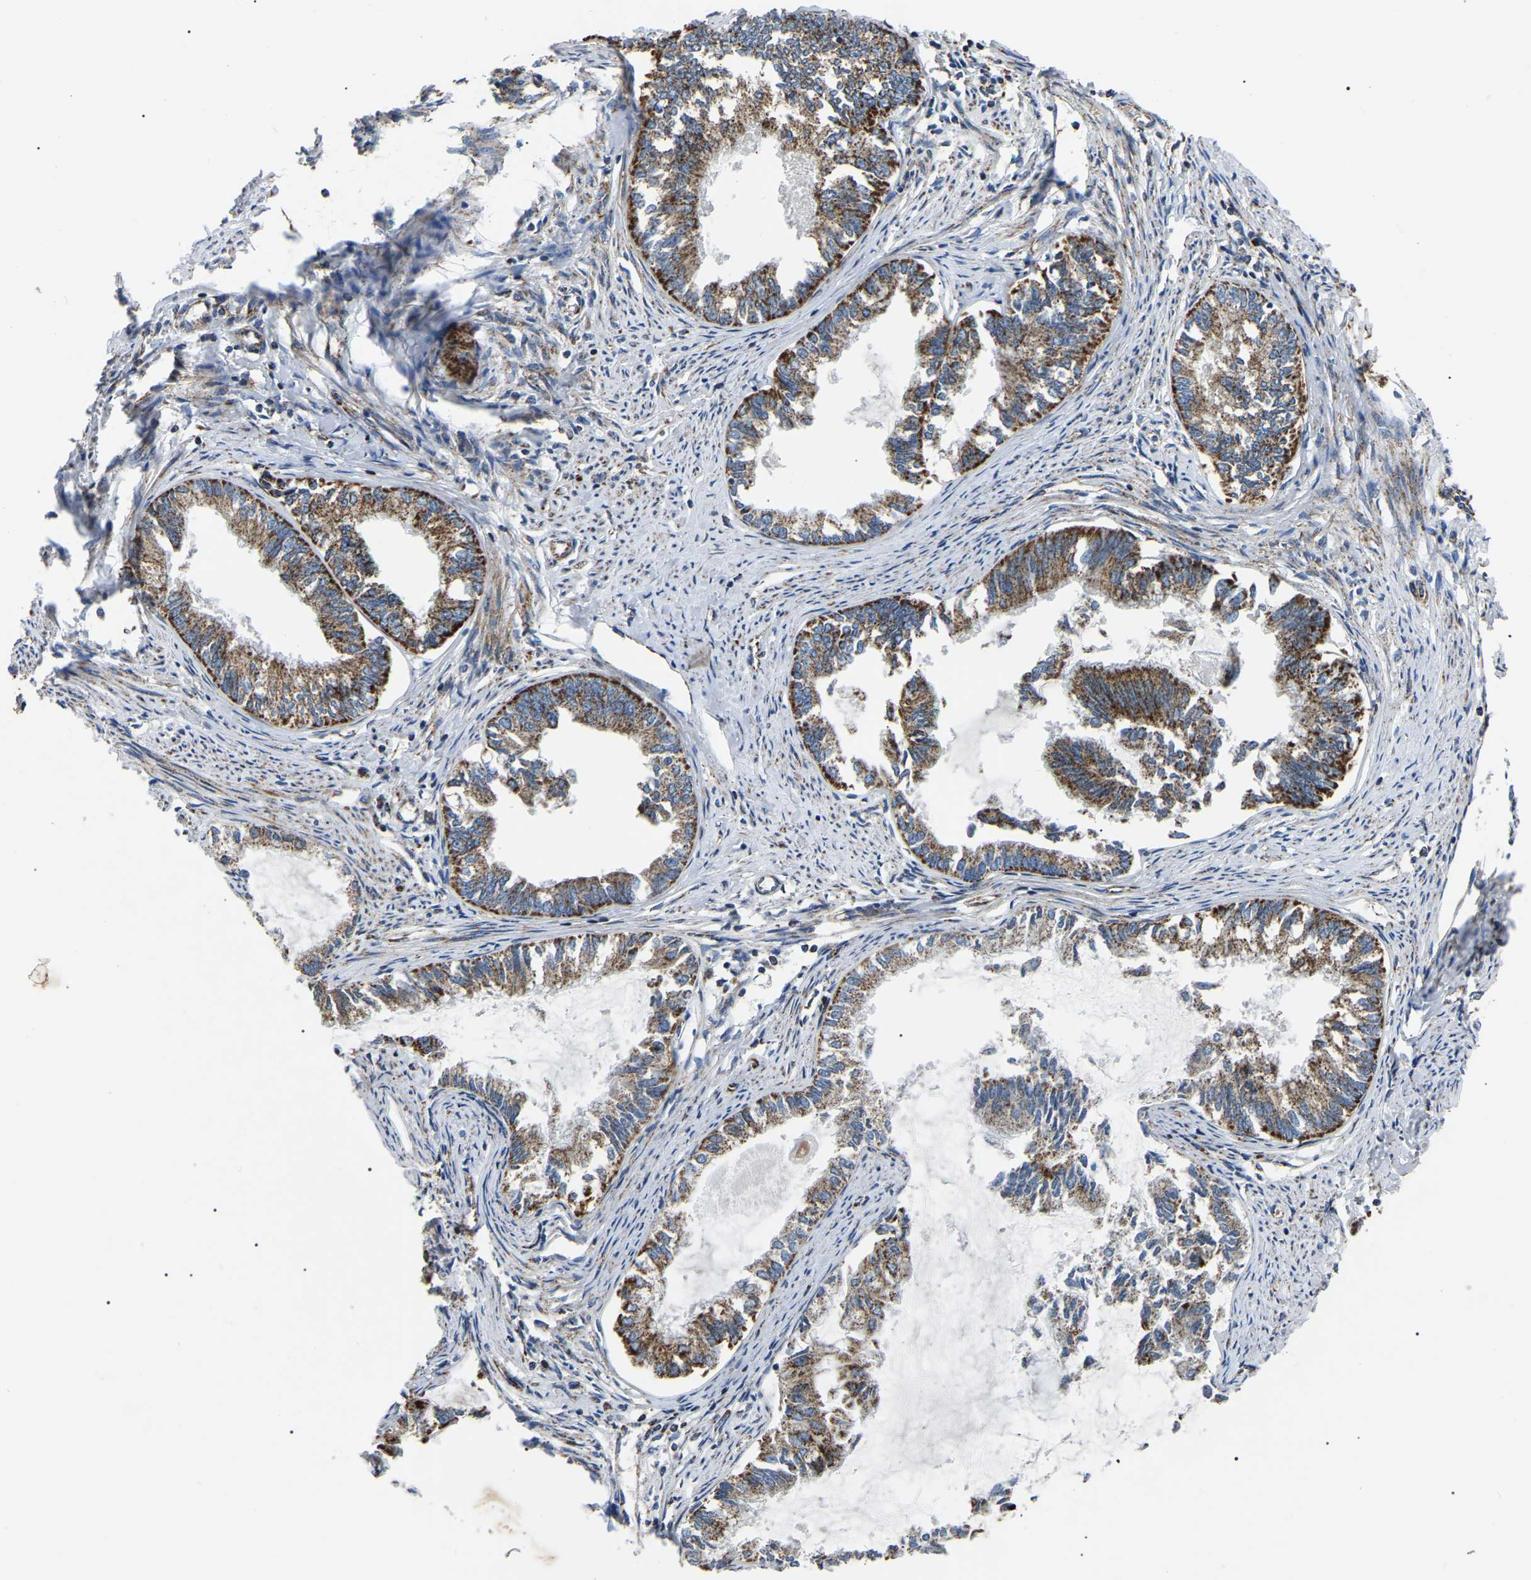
{"staining": {"intensity": "strong", "quantity": ">75%", "location": "cytoplasmic/membranous"}, "tissue": "endometrial cancer", "cell_type": "Tumor cells", "image_type": "cancer", "snomed": [{"axis": "morphology", "description": "Adenocarcinoma, NOS"}, {"axis": "topography", "description": "Endometrium"}], "caption": "Endometrial cancer stained with DAB IHC displays high levels of strong cytoplasmic/membranous staining in approximately >75% of tumor cells. The protein is shown in brown color, while the nuclei are stained blue.", "gene": "PPM1E", "patient": {"sex": "female", "age": 86}}